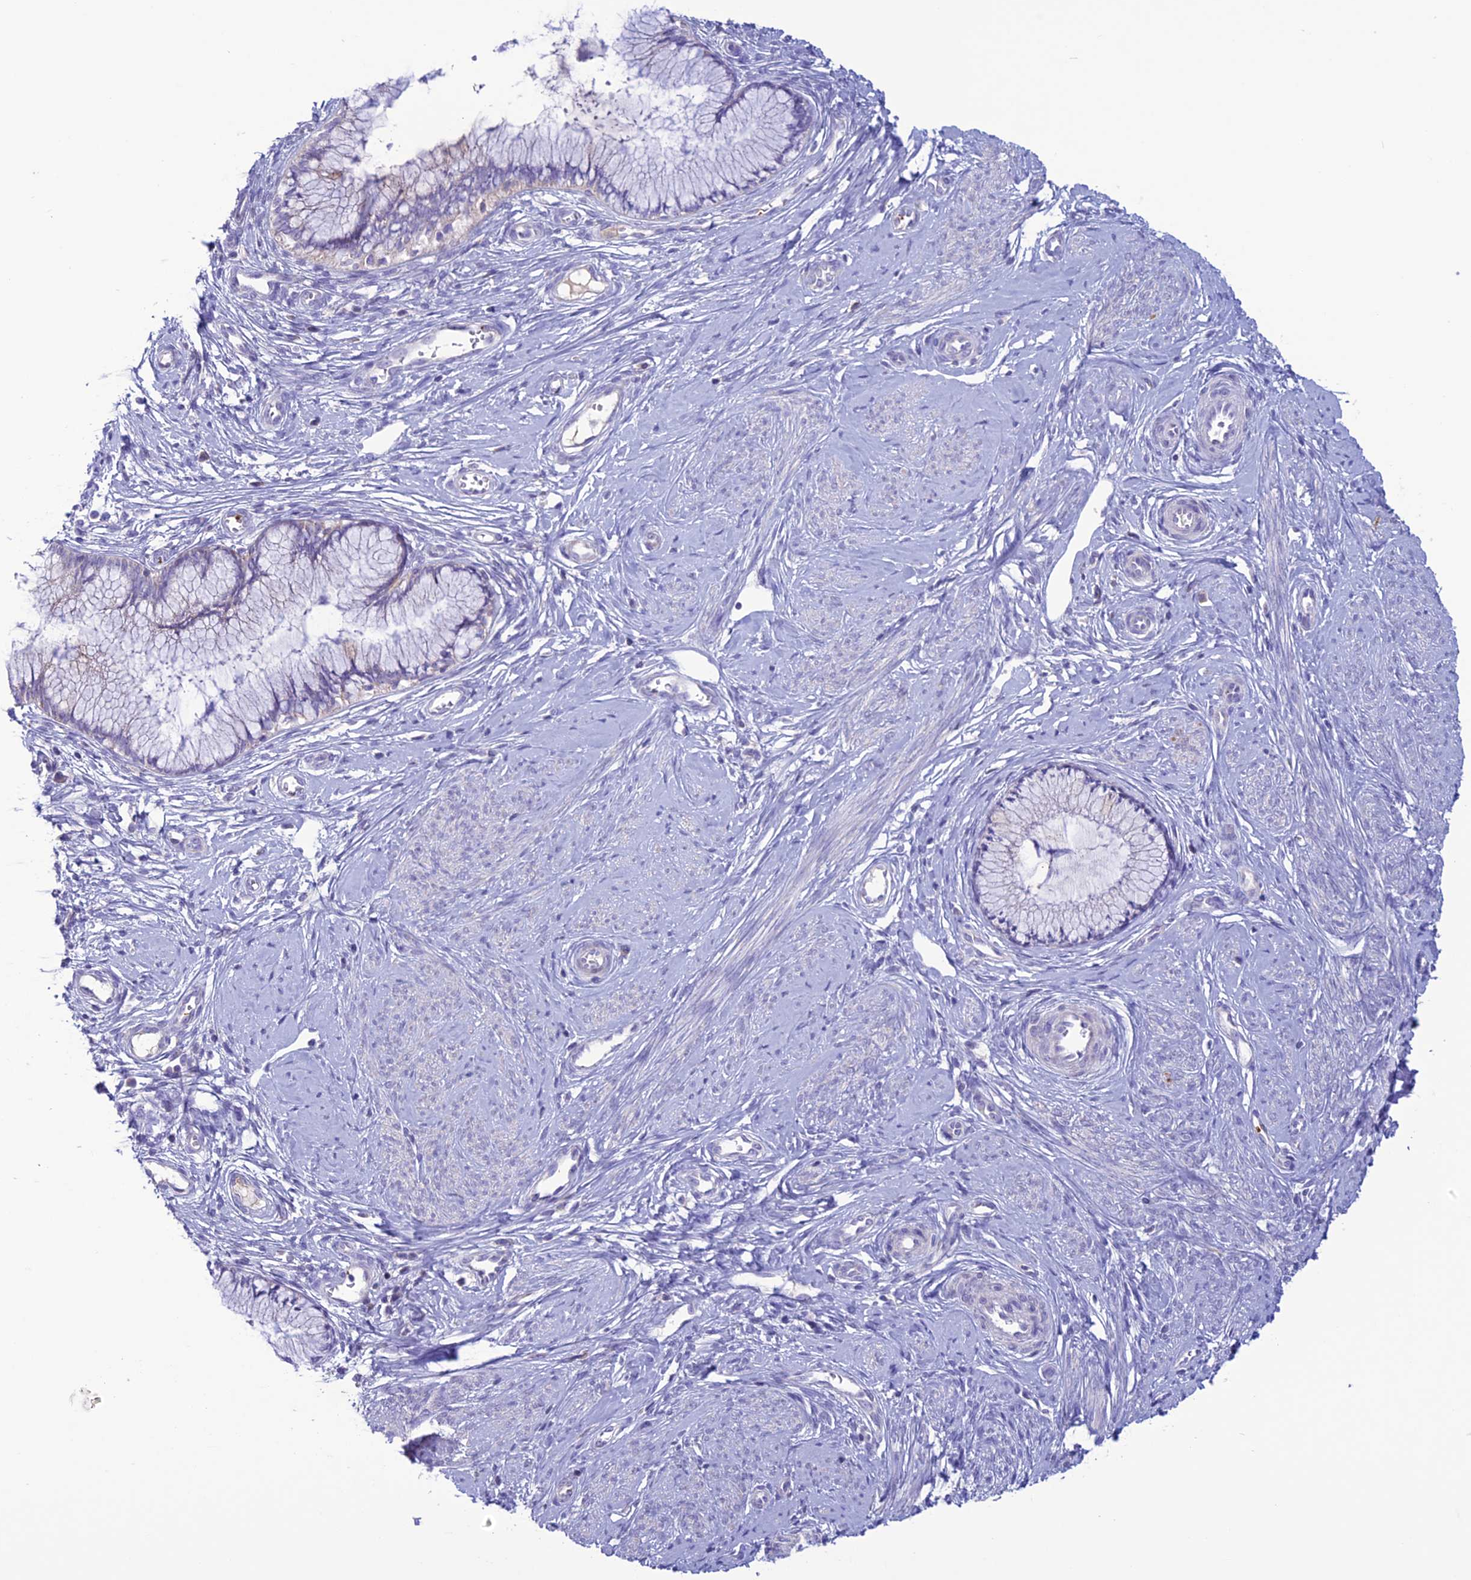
{"staining": {"intensity": "negative", "quantity": "none", "location": "none"}, "tissue": "cervical cancer", "cell_type": "Tumor cells", "image_type": "cancer", "snomed": [{"axis": "morphology", "description": "Adenocarcinoma, NOS"}, {"axis": "topography", "description": "Cervix"}], "caption": "Immunohistochemical staining of human adenocarcinoma (cervical) shows no significant staining in tumor cells.", "gene": "C21orf140", "patient": {"sex": "female", "age": 36}}